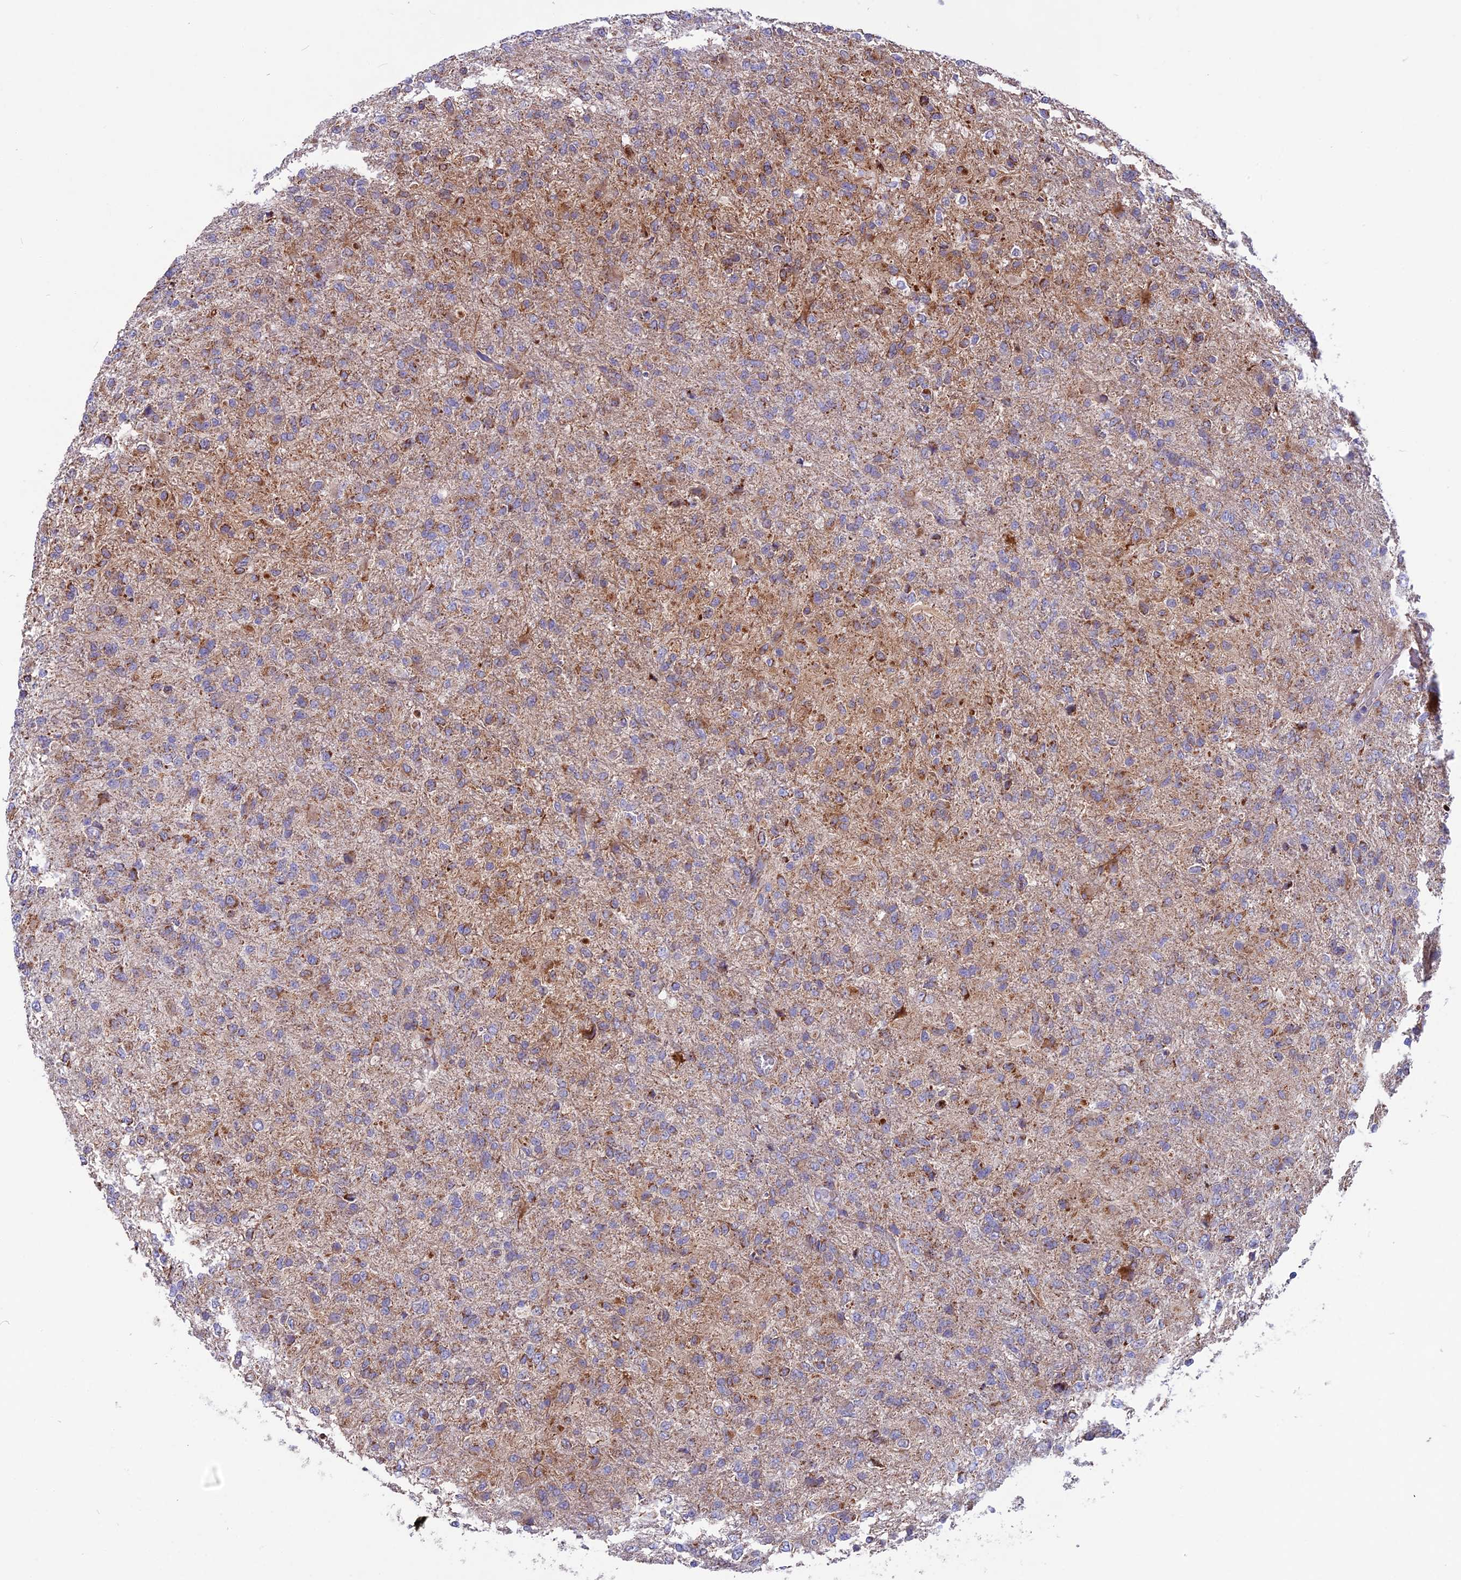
{"staining": {"intensity": "moderate", "quantity": "<25%", "location": "cytoplasmic/membranous"}, "tissue": "glioma", "cell_type": "Tumor cells", "image_type": "cancer", "snomed": [{"axis": "morphology", "description": "Glioma, malignant, High grade"}, {"axis": "topography", "description": "Brain"}], "caption": "High-grade glioma (malignant) was stained to show a protein in brown. There is low levels of moderate cytoplasmic/membranous expression in about <25% of tumor cells.", "gene": "CS", "patient": {"sex": "female", "age": 74}}